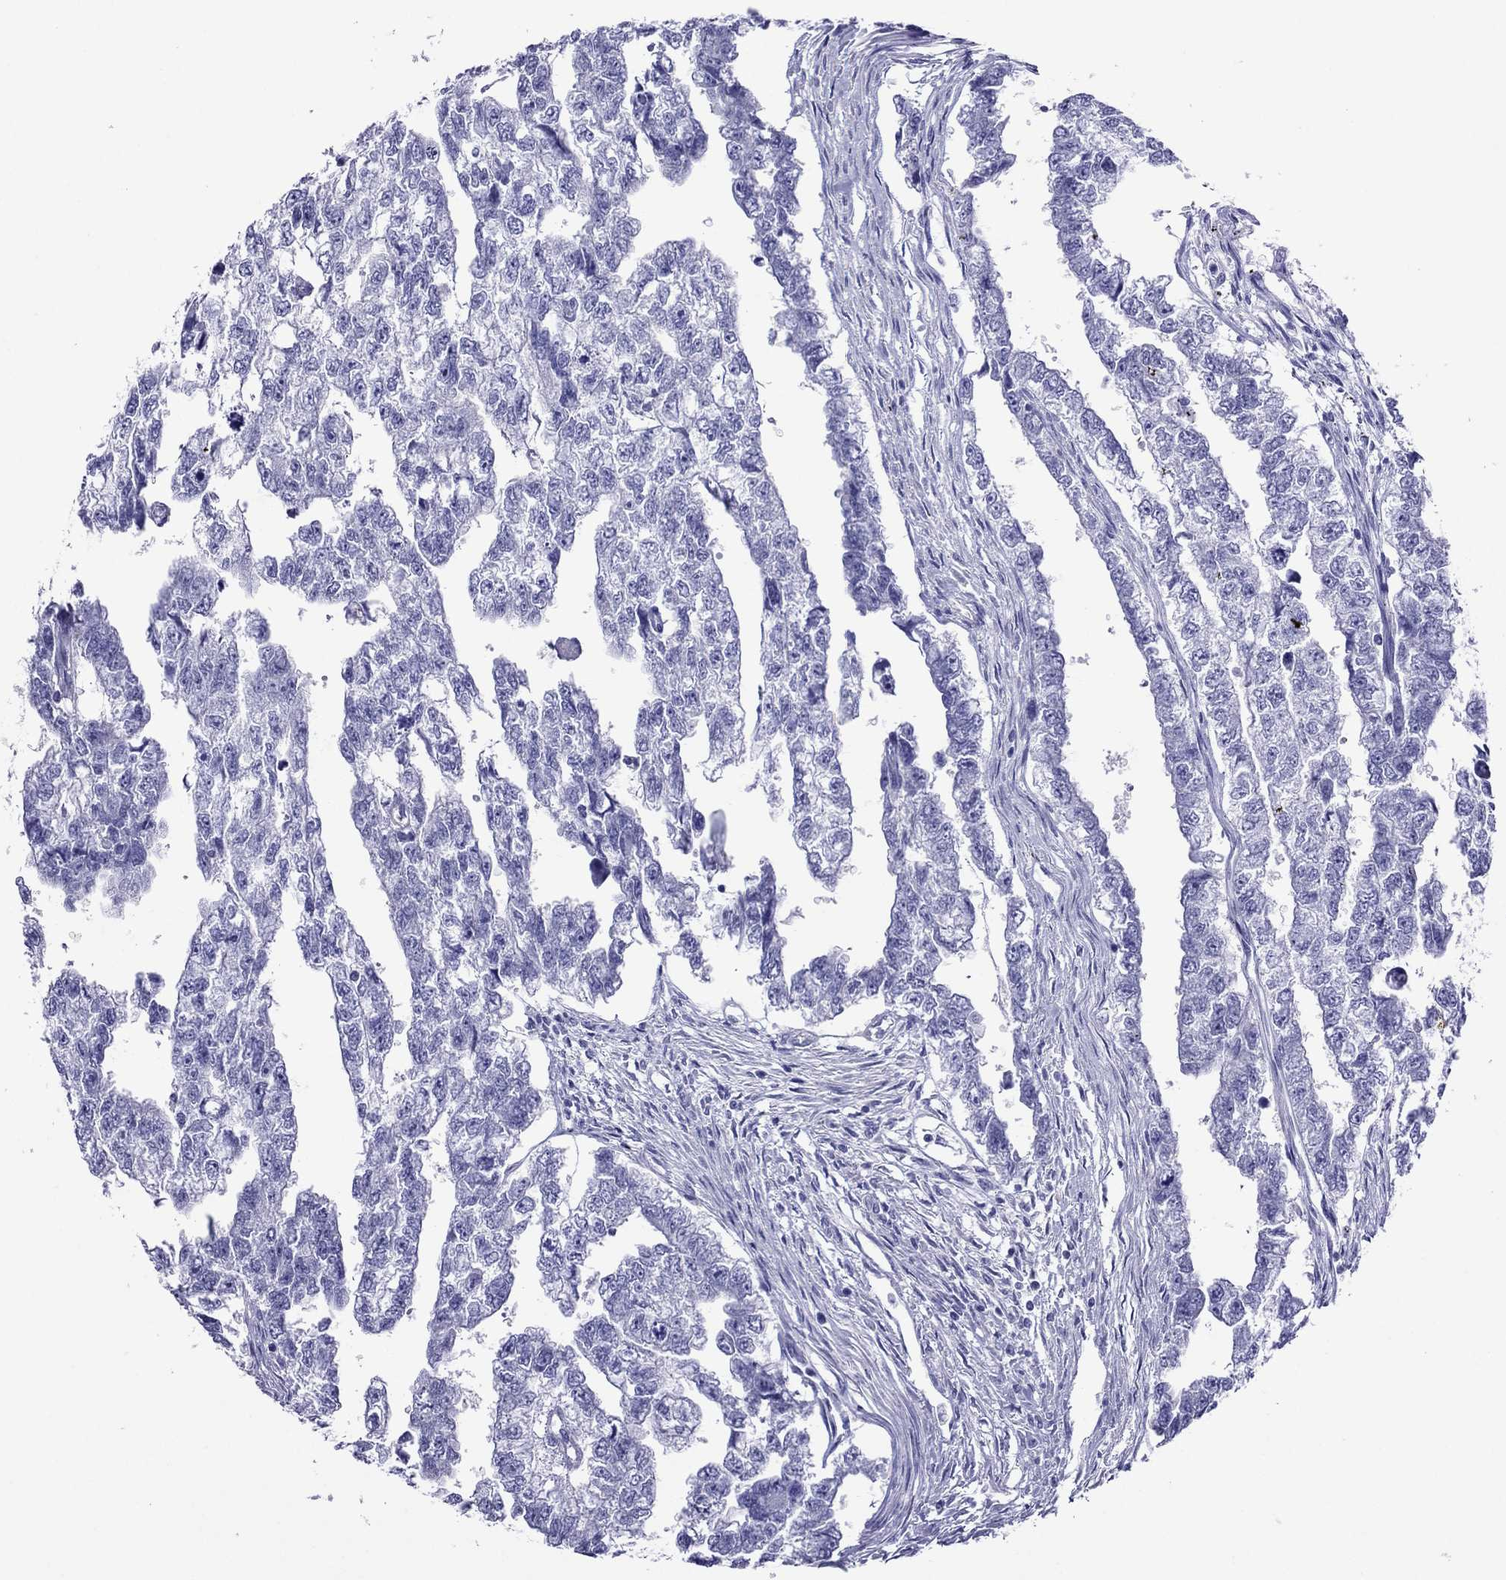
{"staining": {"intensity": "negative", "quantity": "none", "location": "none"}, "tissue": "testis cancer", "cell_type": "Tumor cells", "image_type": "cancer", "snomed": [{"axis": "morphology", "description": "Carcinoma, Embryonal, NOS"}, {"axis": "morphology", "description": "Teratoma, malignant, NOS"}, {"axis": "topography", "description": "Testis"}], "caption": "Immunohistochemistry micrograph of testis cancer stained for a protein (brown), which exhibits no staining in tumor cells.", "gene": "PCDHA6", "patient": {"sex": "male", "age": 44}}